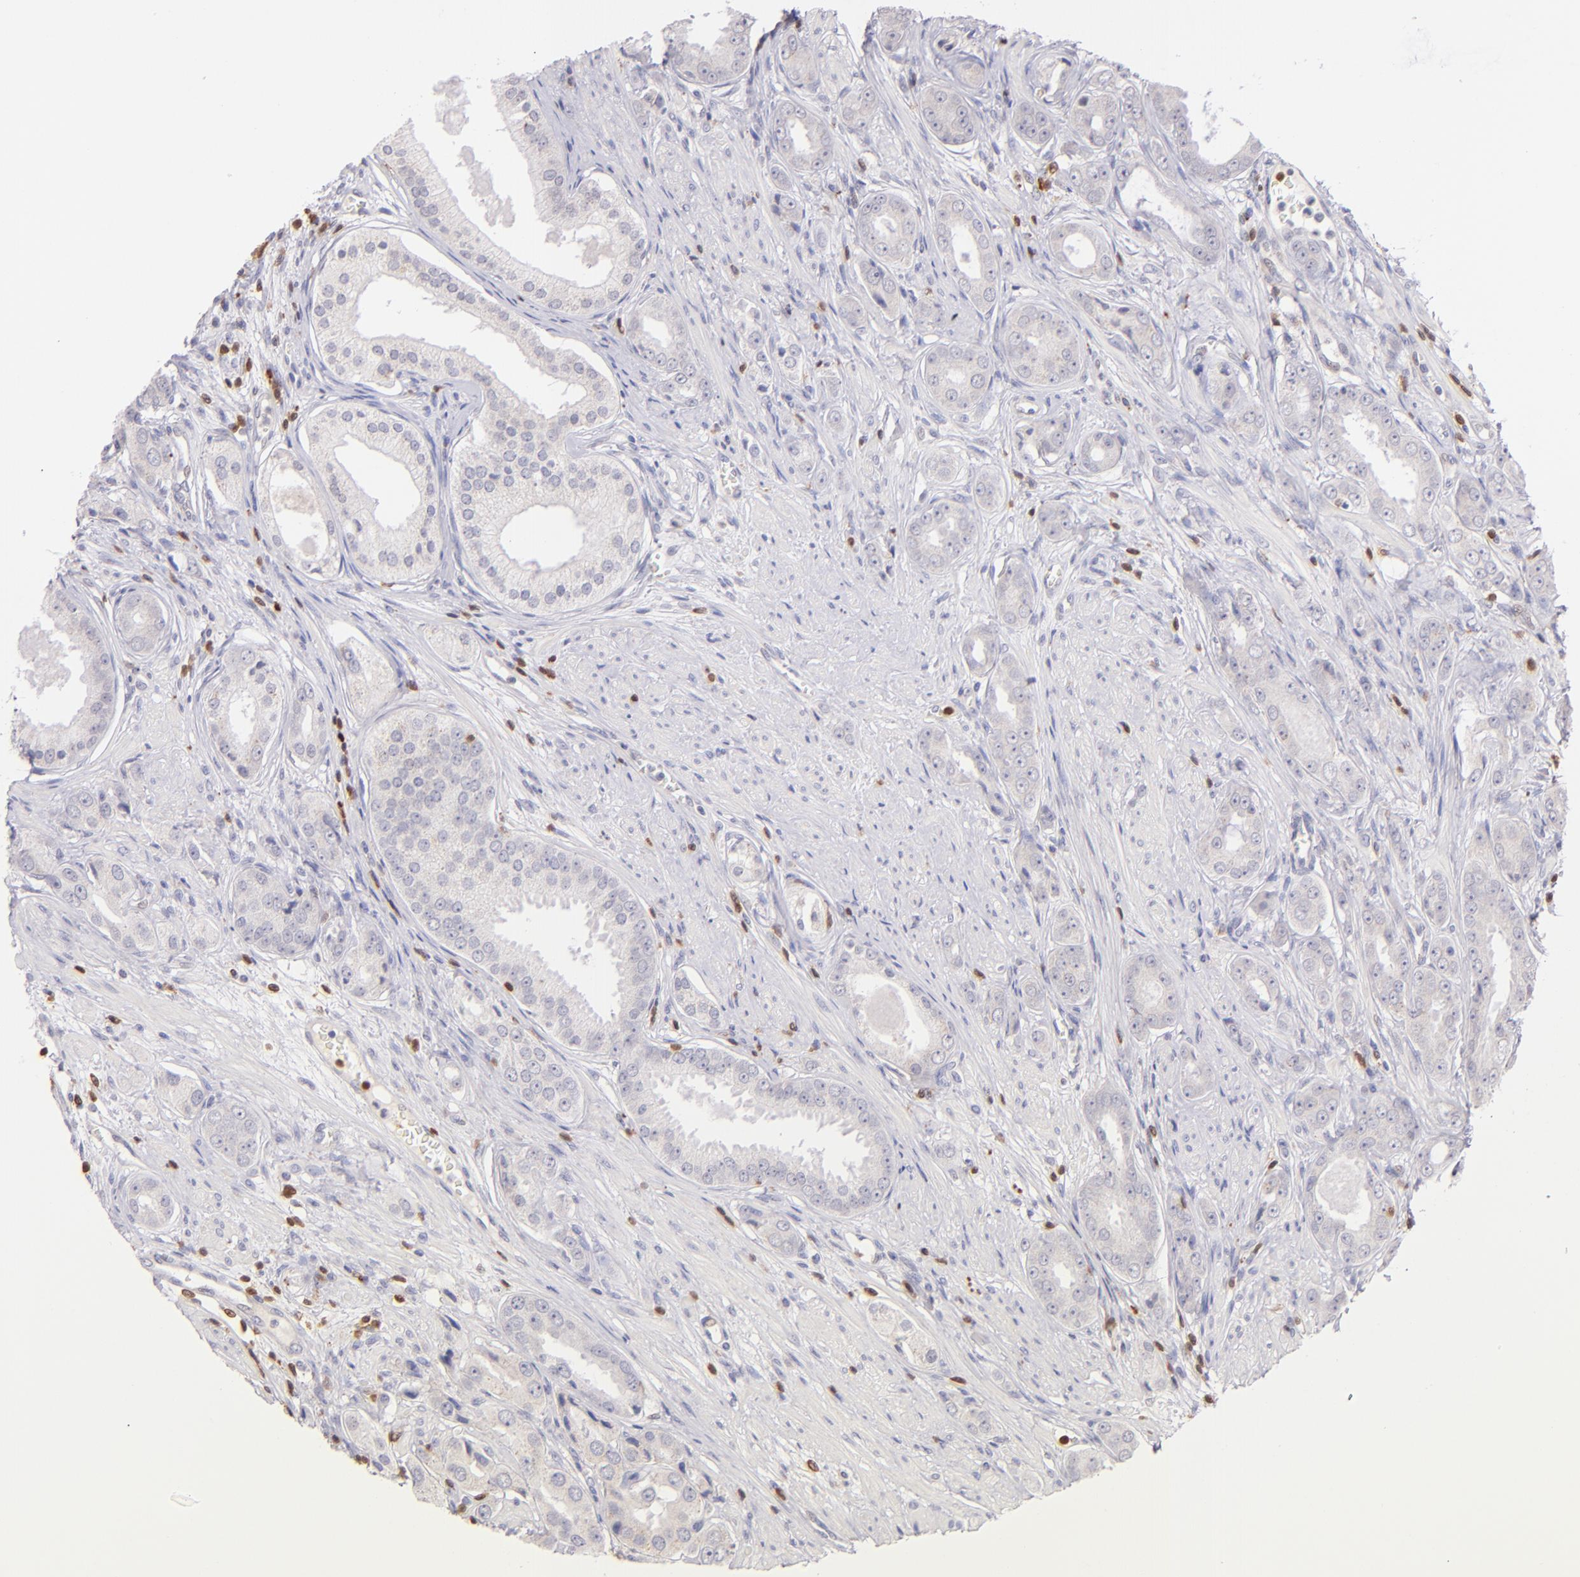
{"staining": {"intensity": "negative", "quantity": "none", "location": "none"}, "tissue": "prostate cancer", "cell_type": "Tumor cells", "image_type": "cancer", "snomed": [{"axis": "morphology", "description": "Adenocarcinoma, Medium grade"}, {"axis": "topography", "description": "Prostate"}], "caption": "Immunohistochemical staining of human adenocarcinoma (medium-grade) (prostate) demonstrates no significant staining in tumor cells. (DAB (3,3'-diaminobenzidine) IHC, high magnification).", "gene": "ZAP70", "patient": {"sex": "male", "age": 53}}